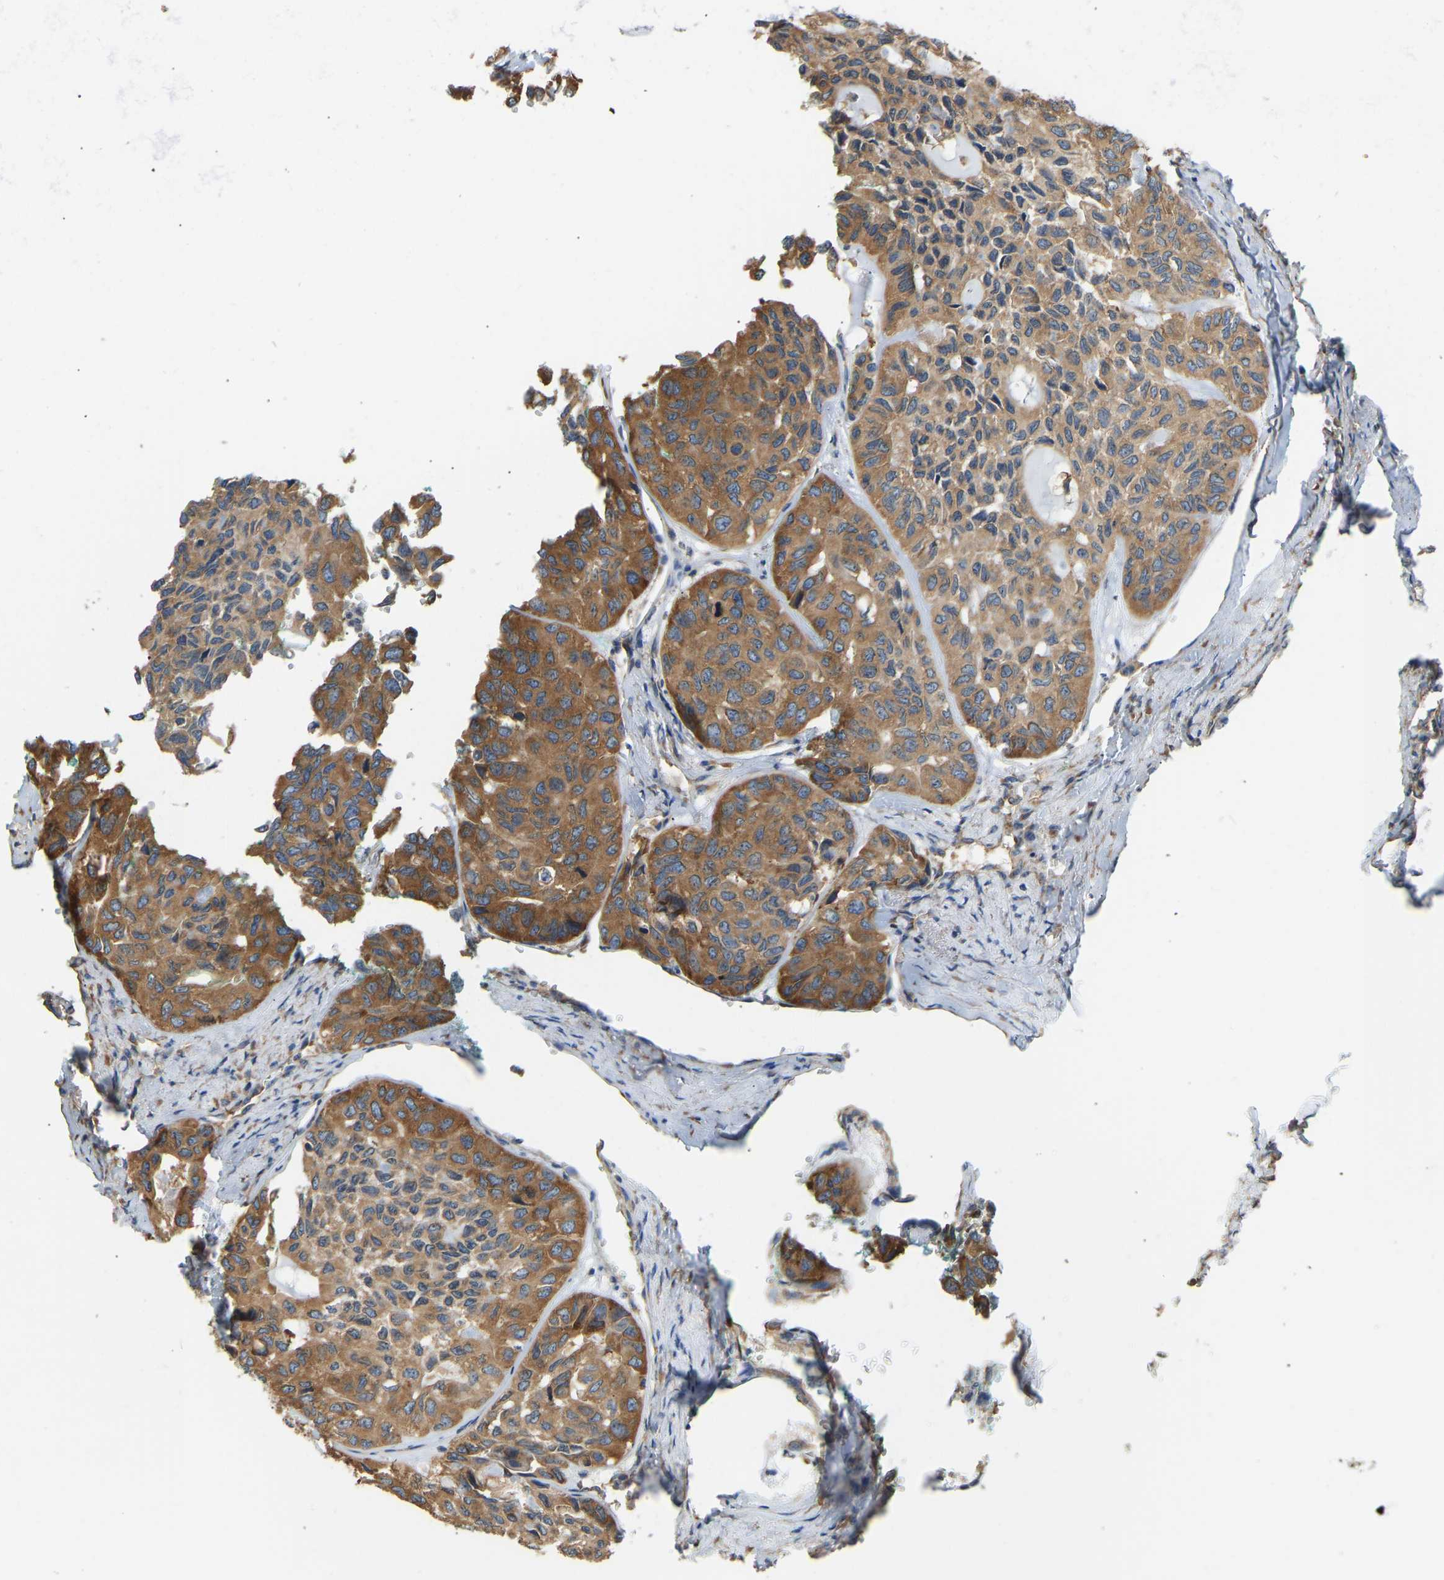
{"staining": {"intensity": "moderate", "quantity": ">75%", "location": "cytoplasmic/membranous"}, "tissue": "head and neck cancer", "cell_type": "Tumor cells", "image_type": "cancer", "snomed": [{"axis": "morphology", "description": "Adenocarcinoma, NOS"}, {"axis": "topography", "description": "Salivary gland, NOS"}, {"axis": "topography", "description": "Head-Neck"}], "caption": "Brown immunohistochemical staining in head and neck cancer shows moderate cytoplasmic/membranous expression in about >75% of tumor cells.", "gene": "RPS6KB2", "patient": {"sex": "female", "age": 76}}